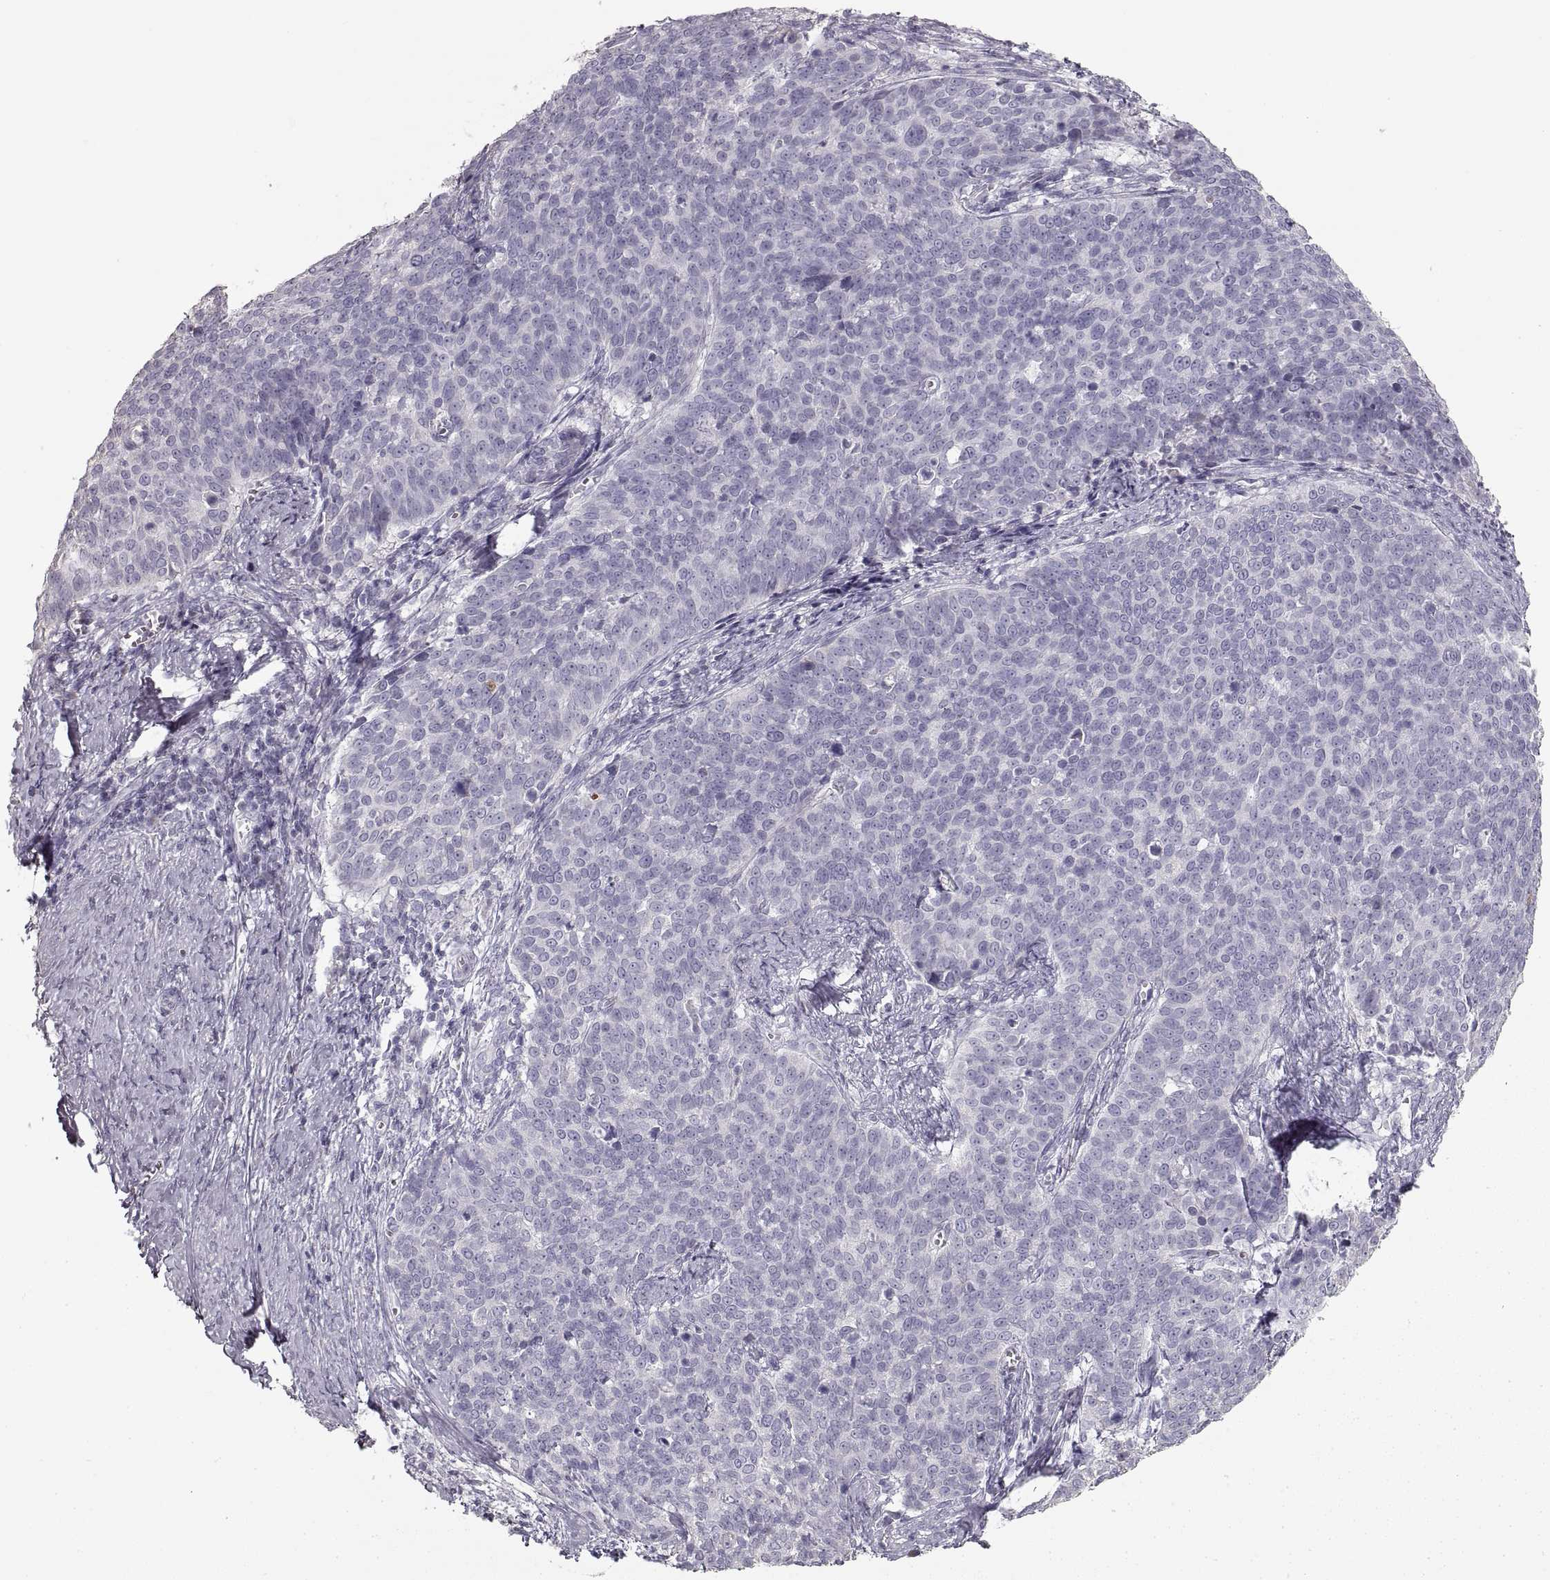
{"staining": {"intensity": "negative", "quantity": "none", "location": "none"}, "tissue": "cervical cancer", "cell_type": "Tumor cells", "image_type": "cancer", "snomed": [{"axis": "morphology", "description": "Squamous cell carcinoma, NOS"}, {"axis": "topography", "description": "Cervix"}], "caption": "DAB immunohistochemical staining of cervical squamous cell carcinoma demonstrates no significant expression in tumor cells.", "gene": "ZP3", "patient": {"sex": "female", "age": 39}}